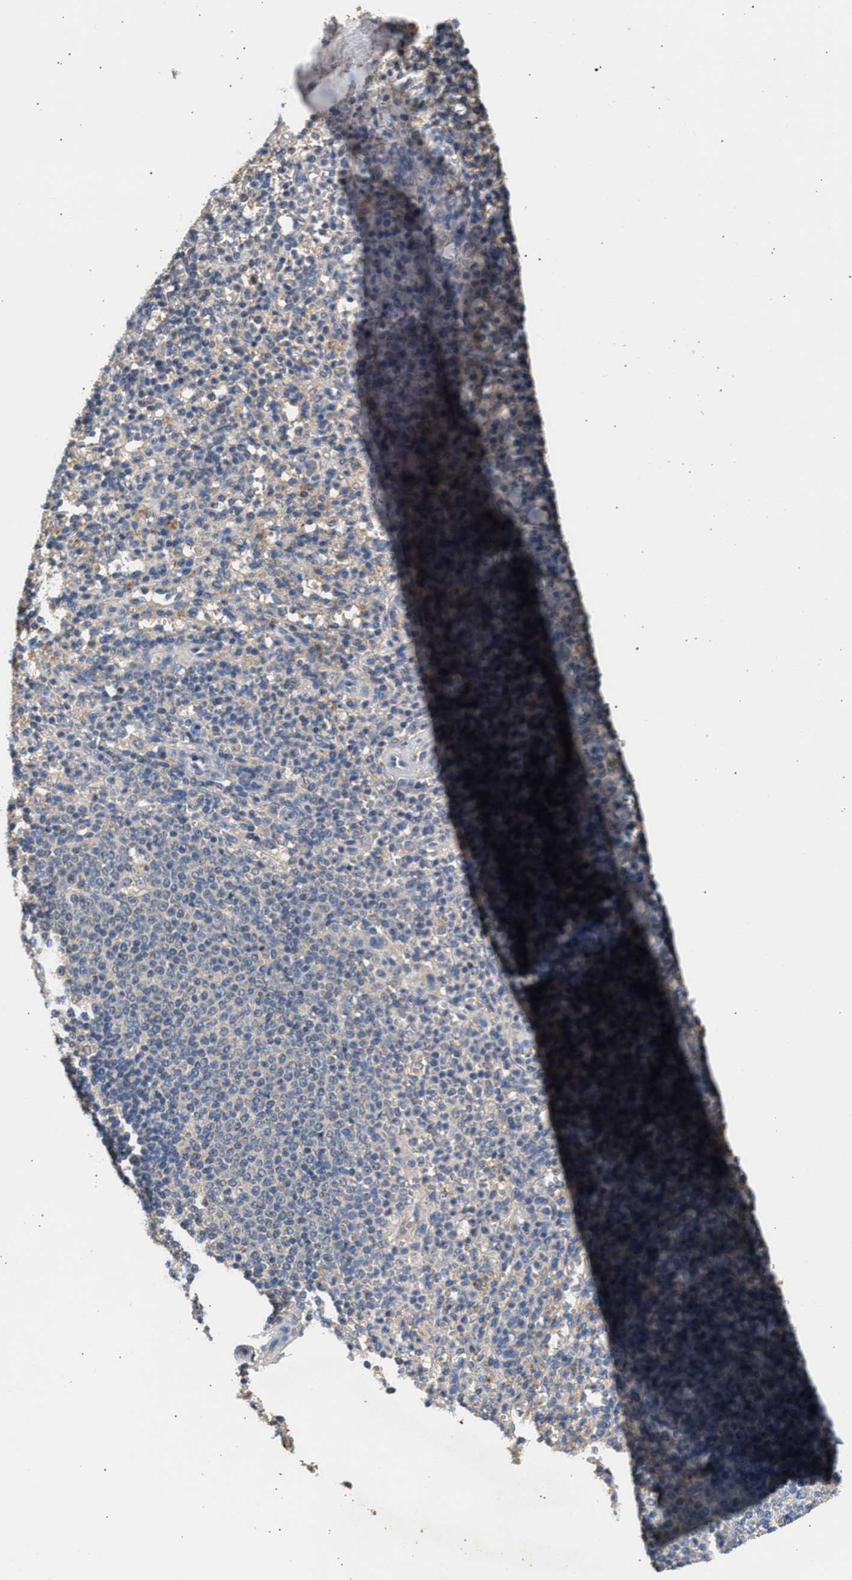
{"staining": {"intensity": "negative", "quantity": "none", "location": "none"}, "tissue": "spleen", "cell_type": "Cells in red pulp", "image_type": "normal", "snomed": [{"axis": "morphology", "description": "Normal tissue, NOS"}, {"axis": "topography", "description": "Spleen"}], "caption": "A histopathology image of human spleen is negative for staining in cells in red pulp. (DAB IHC visualized using brightfield microscopy, high magnification).", "gene": "WDR31", "patient": {"sex": "male", "age": 36}}